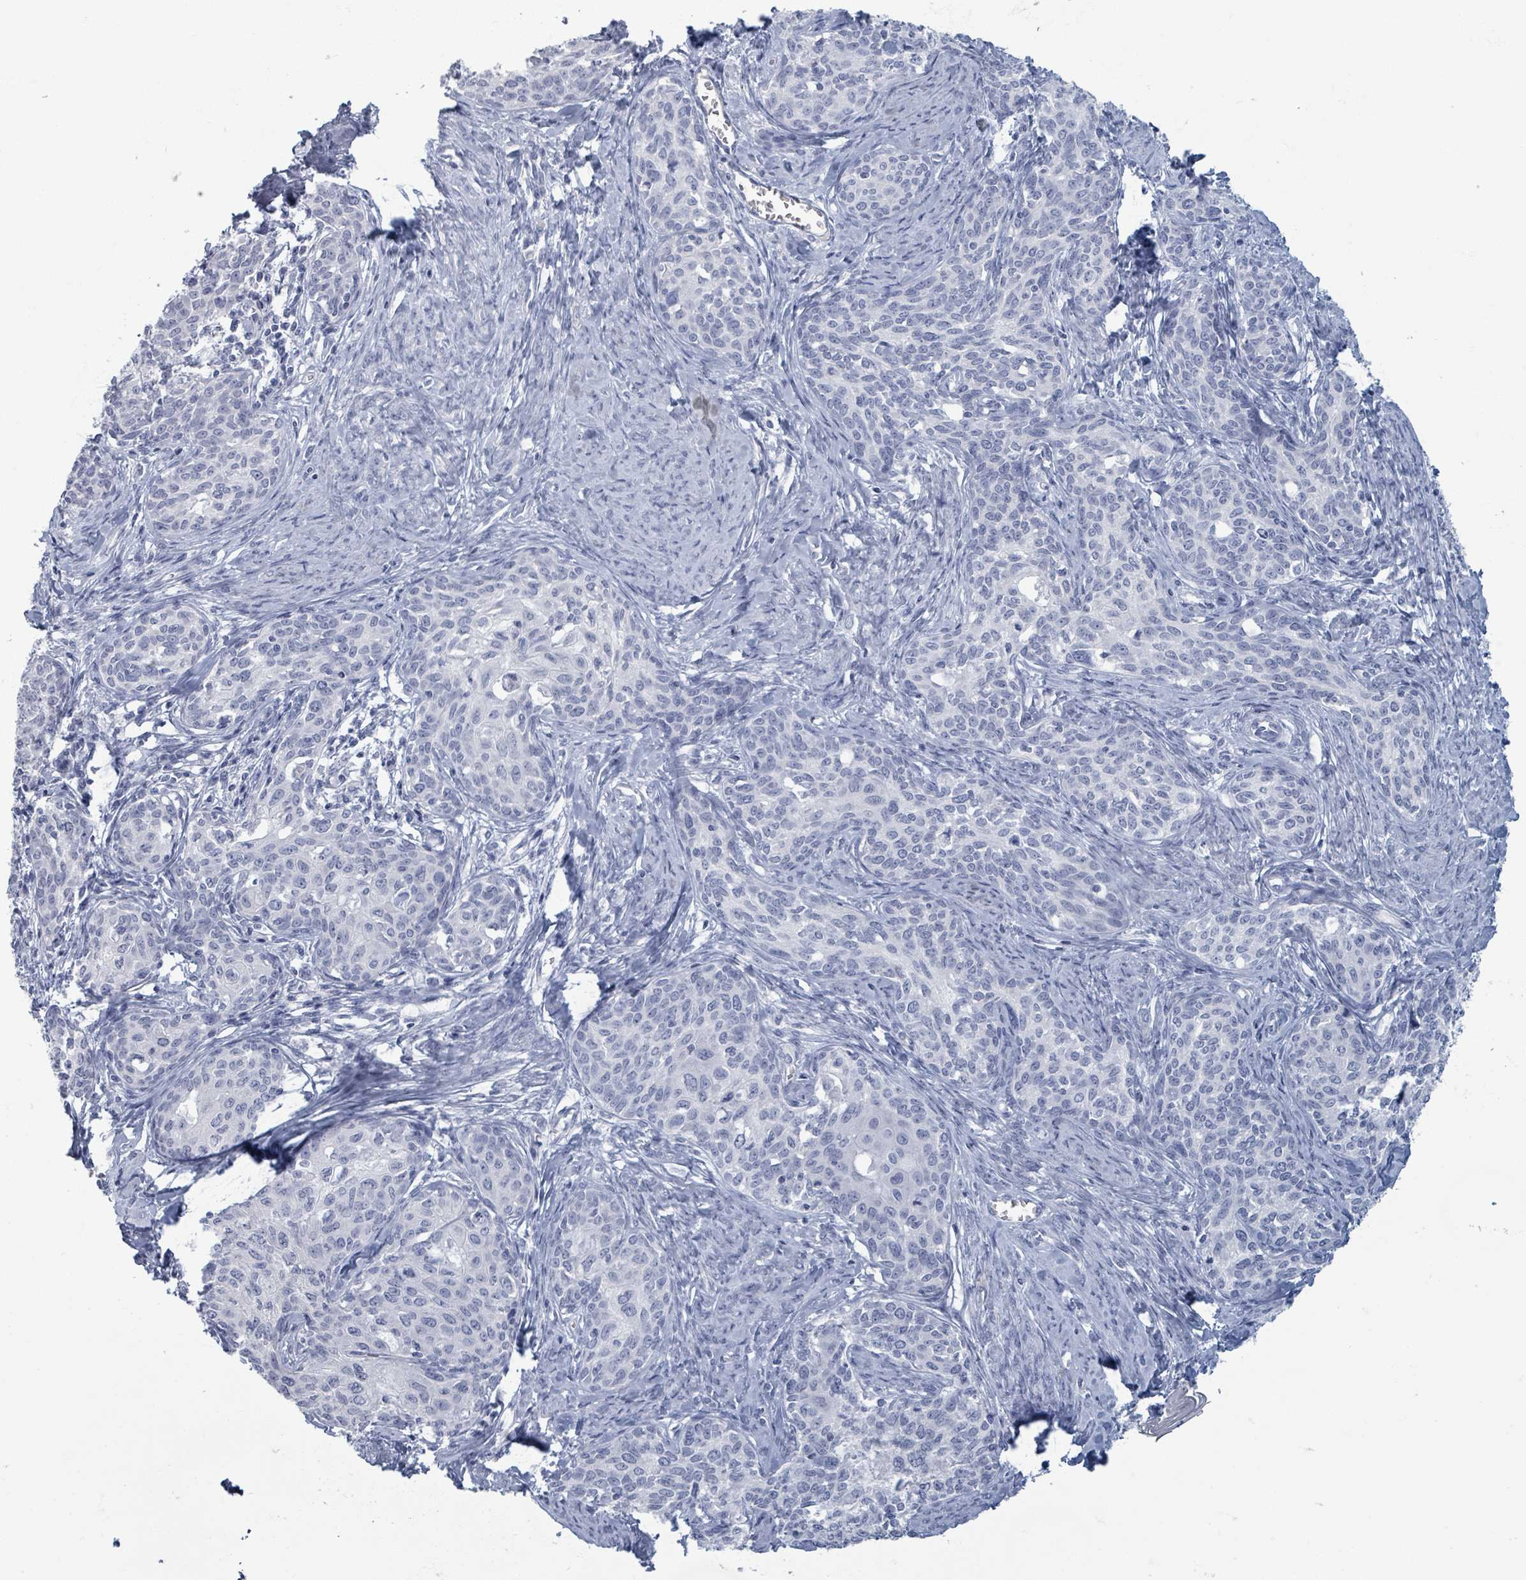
{"staining": {"intensity": "negative", "quantity": "none", "location": "none"}, "tissue": "cervical cancer", "cell_type": "Tumor cells", "image_type": "cancer", "snomed": [{"axis": "morphology", "description": "Squamous cell carcinoma, NOS"}, {"axis": "morphology", "description": "Adenocarcinoma, NOS"}, {"axis": "topography", "description": "Cervix"}], "caption": "This is a micrograph of immunohistochemistry (IHC) staining of cervical cancer (squamous cell carcinoma), which shows no staining in tumor cells.", "gene": "TAS2R1", "patient": {"sex": "female", "age": 52}}